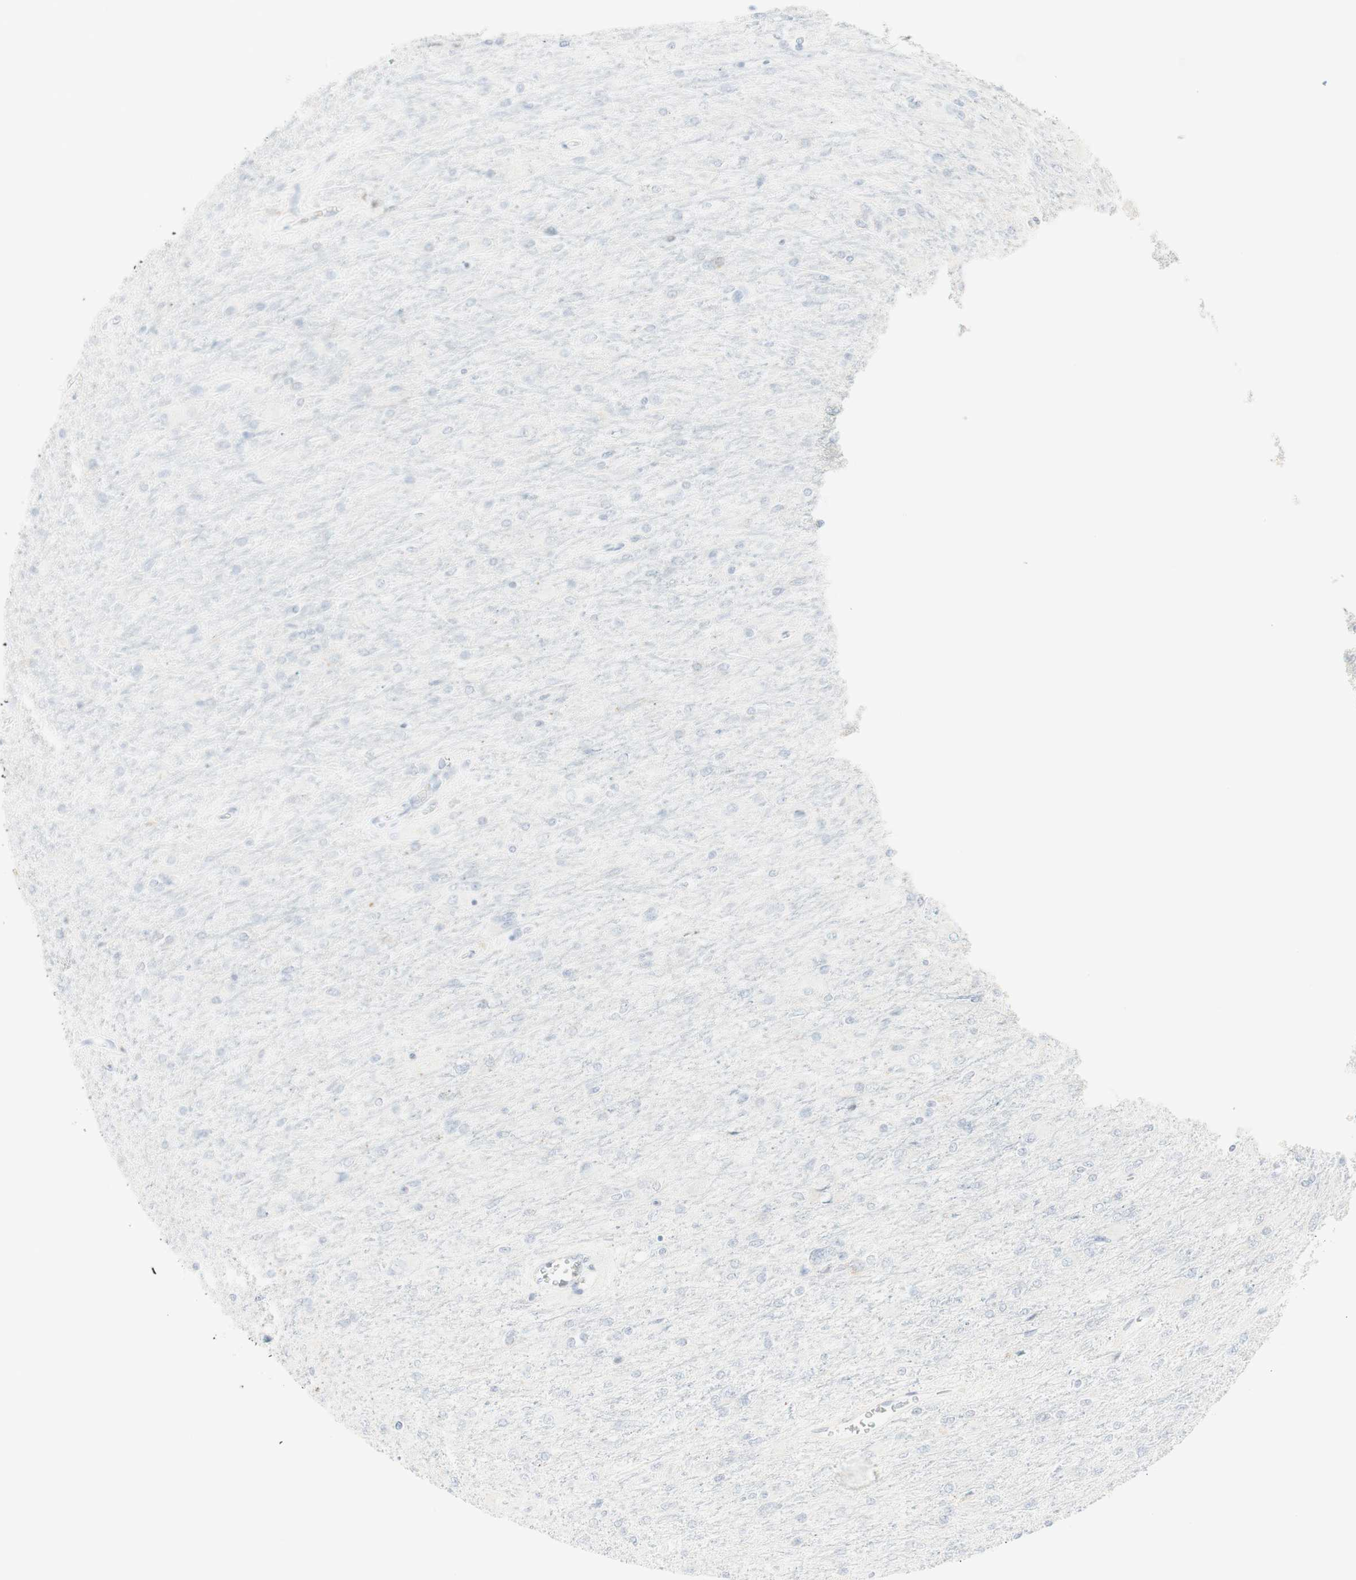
{"staining": {"intensity": "negative", "quantity": "none", "location": "none"}, "tissue": "glioma", "cell_type": "Tumor cells", "image_type": "cancer", "snomed": [{"axis": "morphology", "description": "Glioma, malignant, High grade"}, {"axis": "topography", "description": "Cerebral cortex"}], "caption": "Immunohistochemical staining of malignant glioma (high-grade) exhibits no significant staining in tumor cells.", "gene": "MDK", "patient": {"sex": "female", "age": 36}}